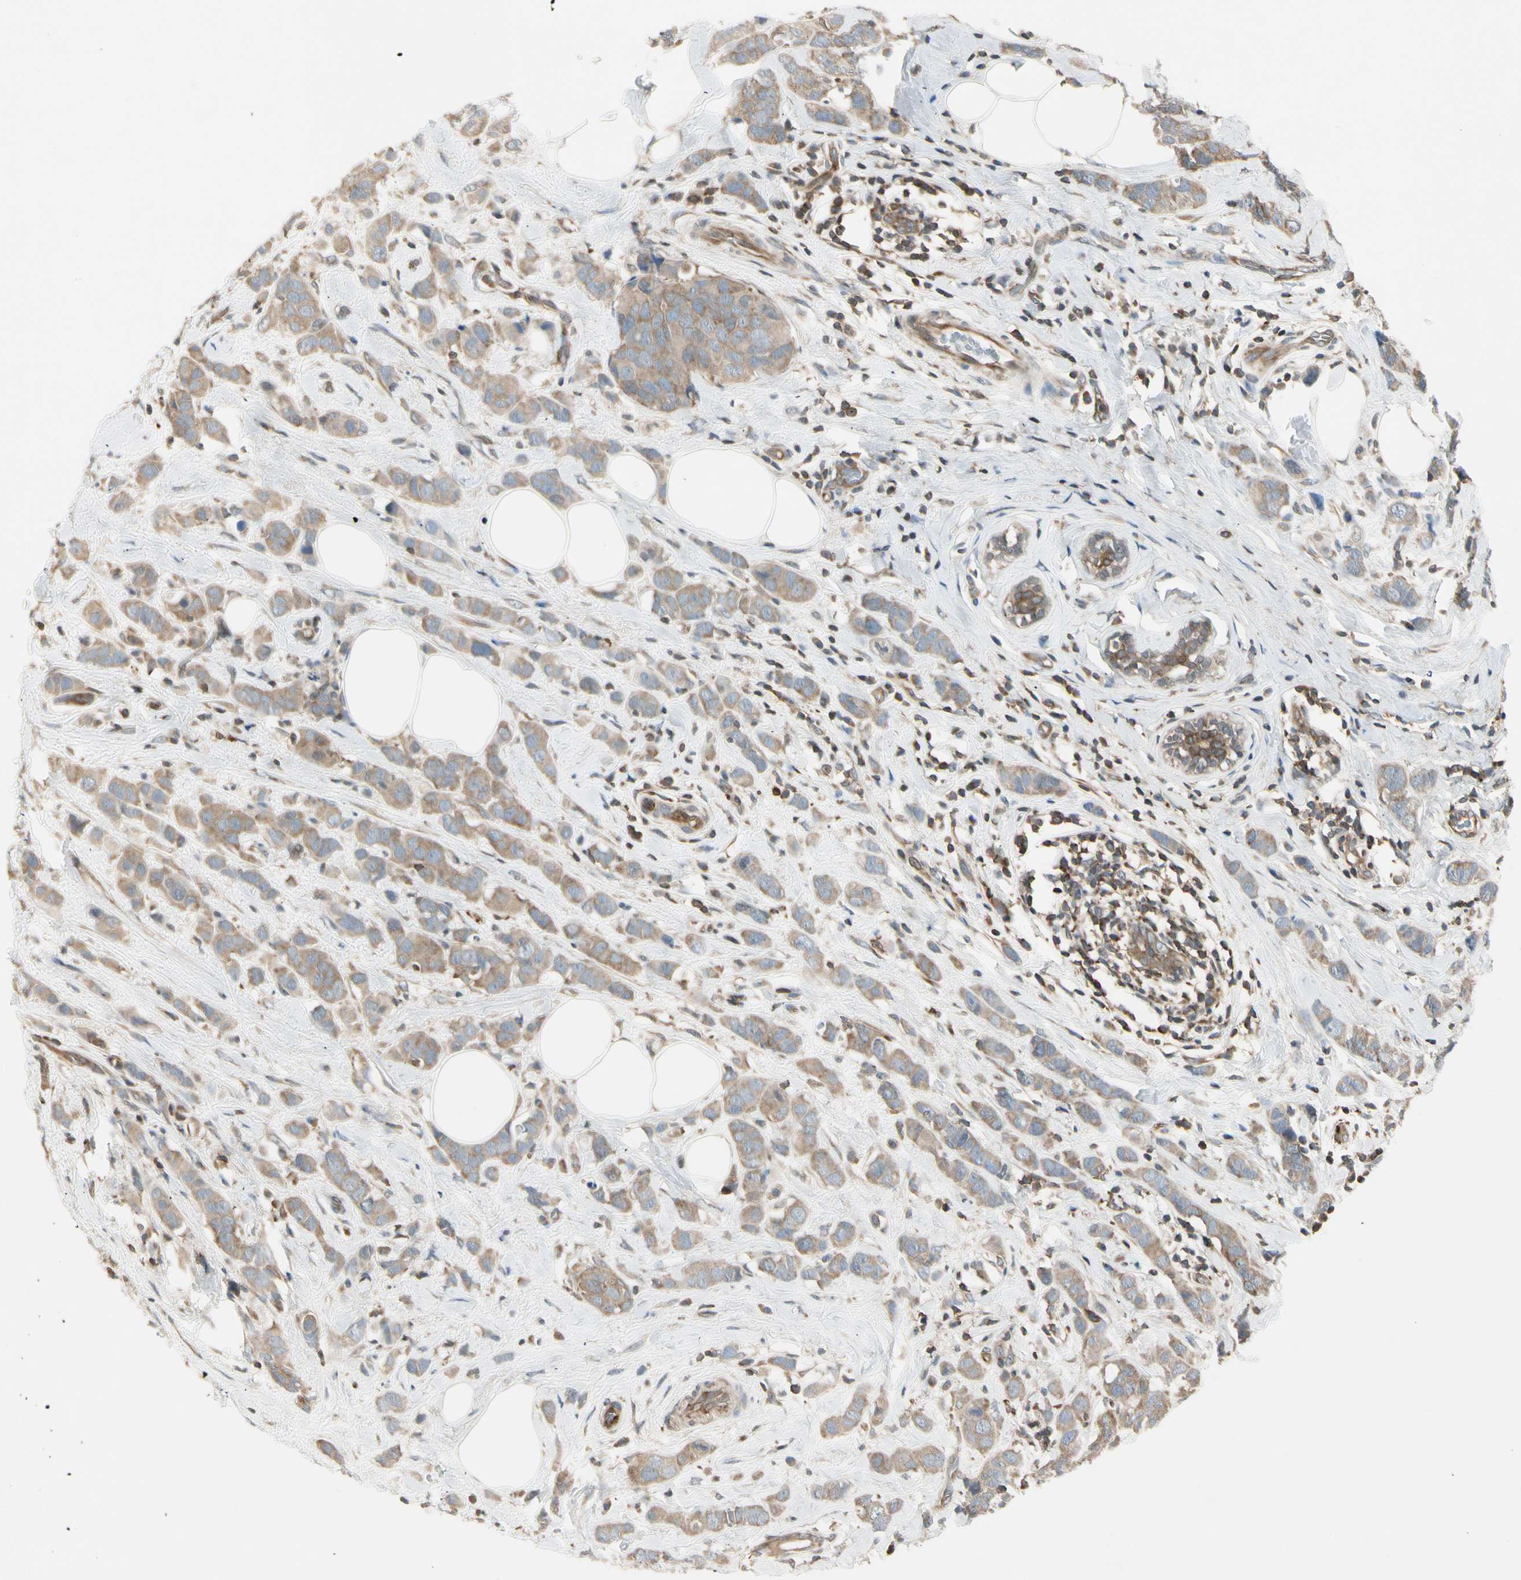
{"staining": {"intensity": "weak", "quantity": ">75%", "location": "cytoplasmic/membranous"}, "tissue": "breast cancer", "cell_type": "Tumor cells", "image_type": "cancer", "snomed": [{"axis": "morphology", "description": "Normal tissue, NOS"}, {"axis": "morphology", "description": "Duct carcinoma"}, {"axis": "topography", "description": "Breast"}], "caption": "This micrograph demonstrates immunohistochemistry (IHC) staining of human breast cancer (infiltrating ductal carcinoma), with low weak cytoplasmic/membranous positivity in approximately >75% of tumor cells.", "gene": "OXSR1", "patient": {"sex": "female", "age": 50}}